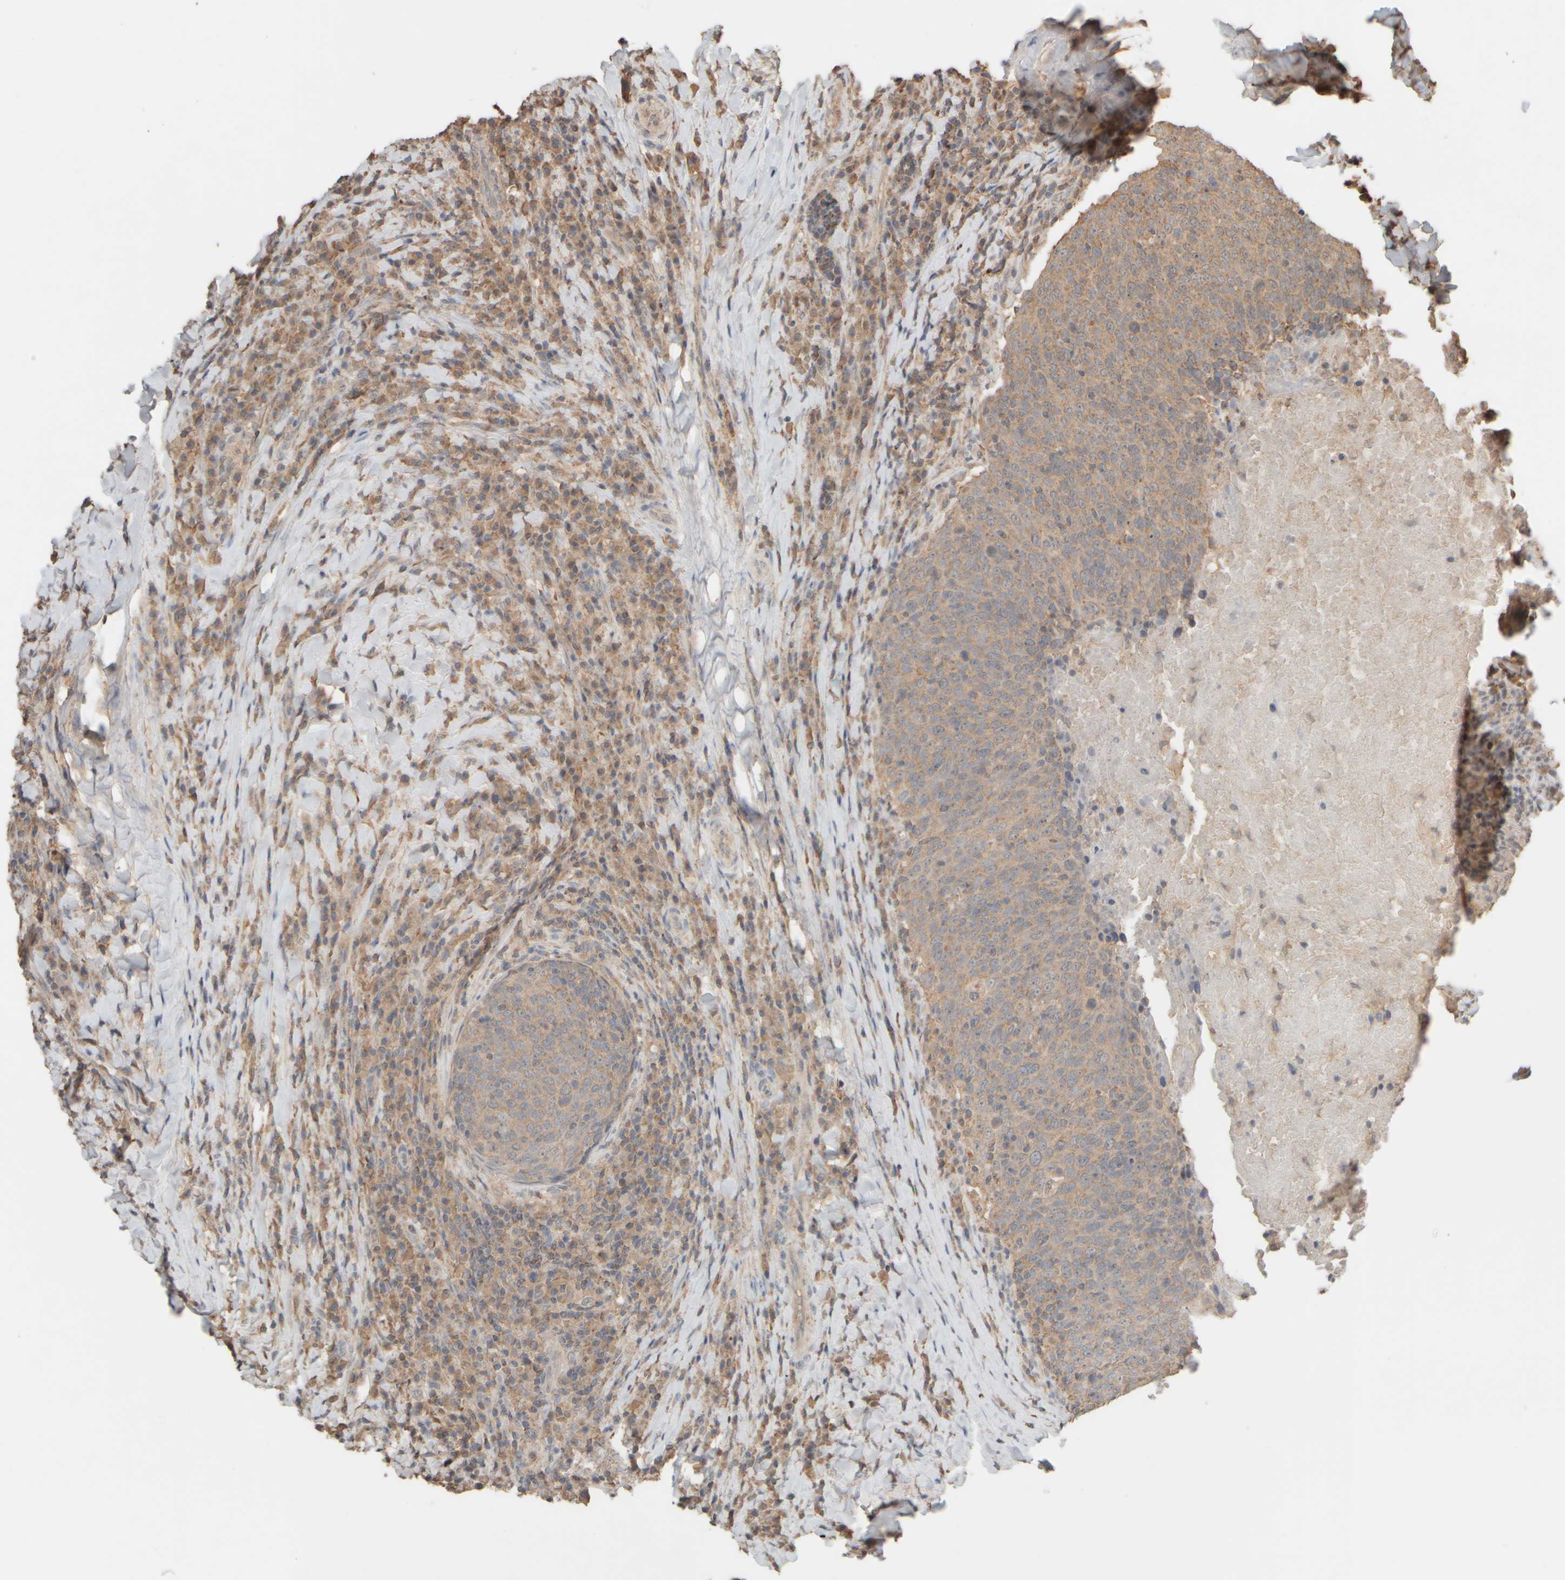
{"staining": {"intensity": "weak", "quantity": ">75%", "location": "cytoplasmic/membranous"}, "tissue": "head and neck cancer", "cell_type": "Tumor cells", "image_type": "cancer", "snomed": [{"axis": "morphology", "description": "Squamous cell carcinoma, NOS"}, {"axis": "morphology", "description": "Squamous cell carcinoma, metastatic, NOS"}, {"axis": "topography", "description": "Lymph node"}, {"axis": "topography", "description": "Head-Neck"}], "caption": "Protein analysis of head and neck cancer tissue displays weak cytoplasmic/membranous positivity in approximately >75% of tumor cells.", "gene": "EIF2B3", "patient": {"sex": "male", "age": 62}}